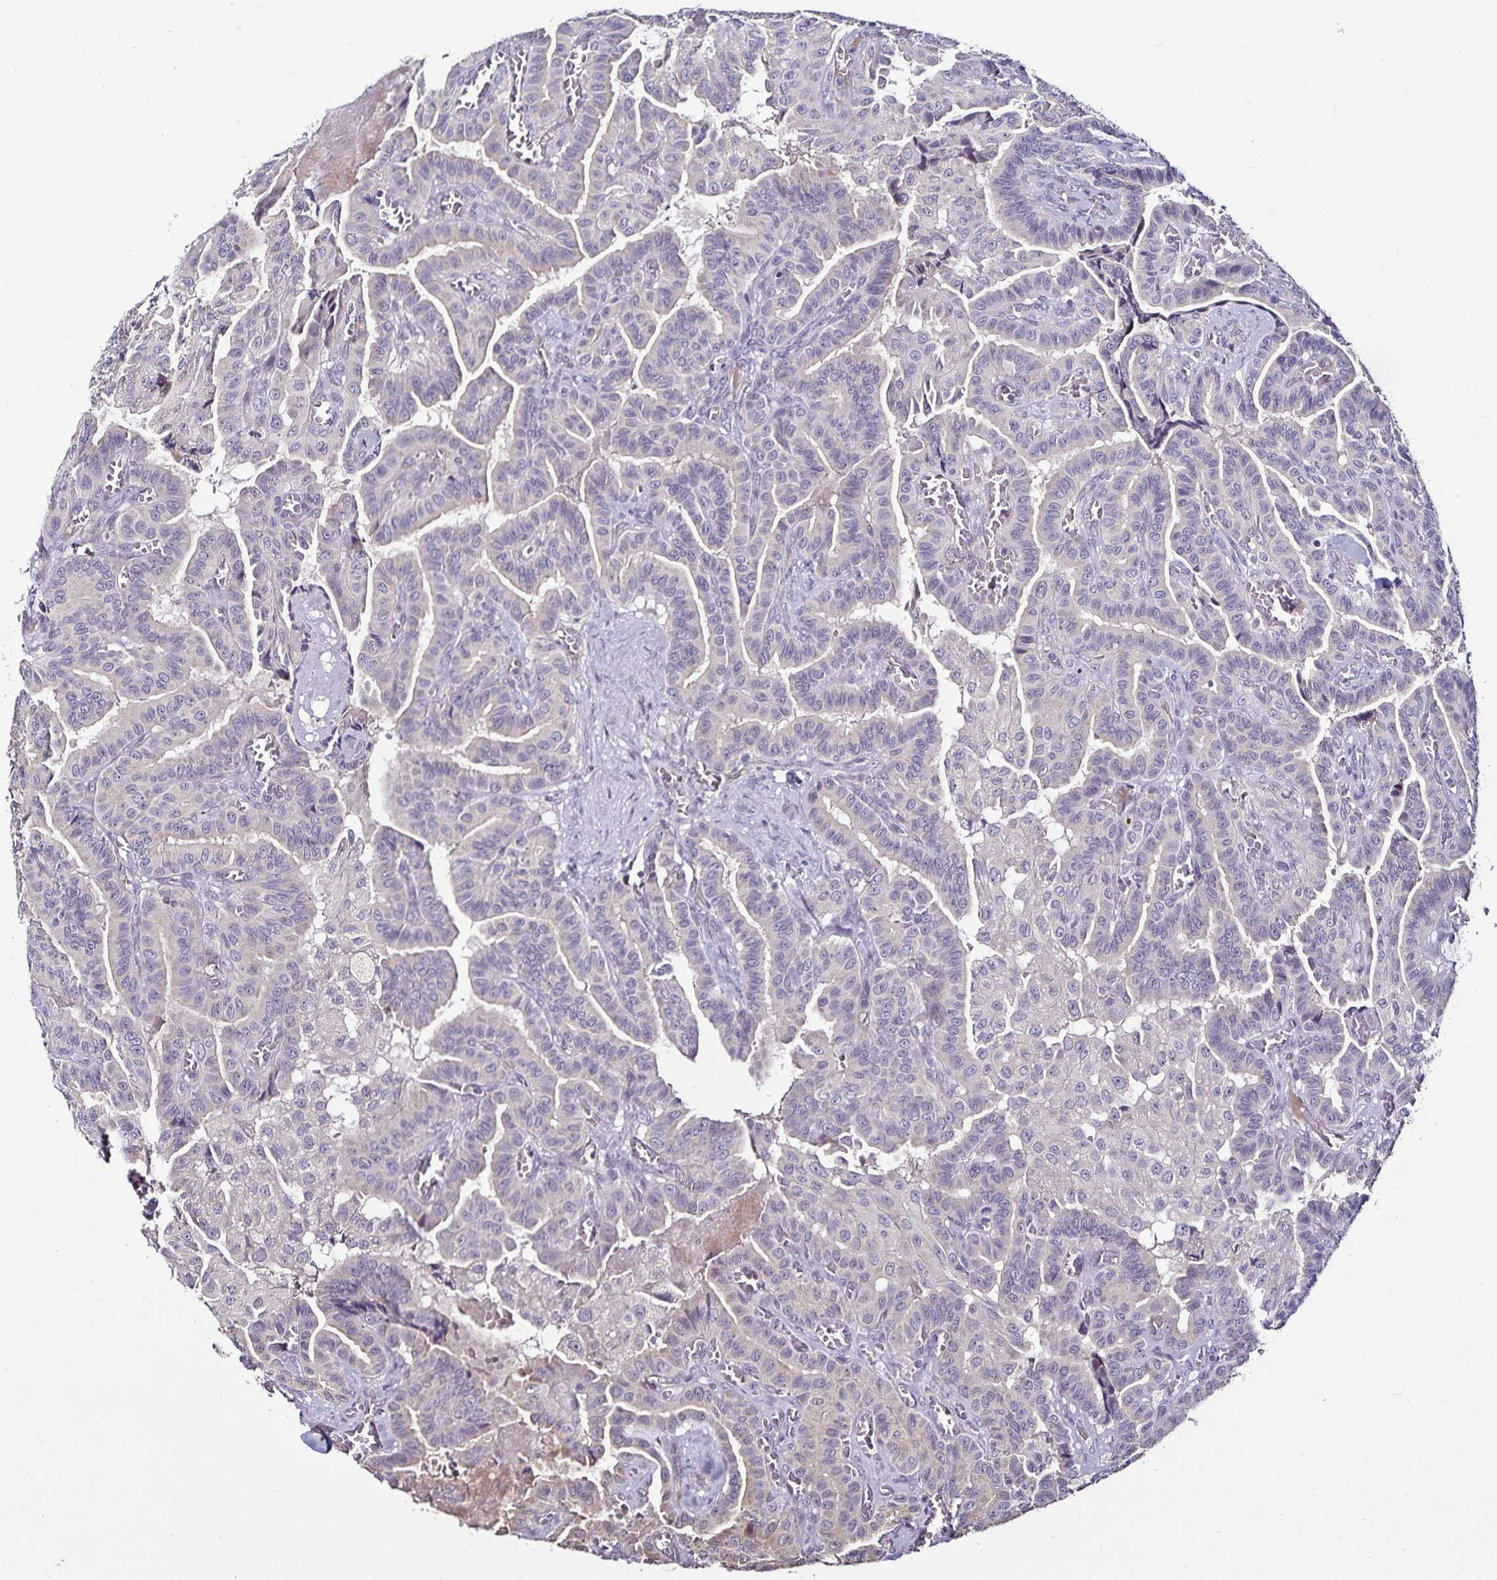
{"staining": {"intensity": "negative", "quantity": "none", "location": "none"}, "tissue": "thyroid cancer", "cell_type": "Tumor cells", "image_type": "cancer", "snomed": [{"axis": "morphology", "description": "Papillary adenocarcinoma, NOS"}, {"axis": "morphology", "description": "Papillary adenoma metastatic"}, {"axis": "topography", "description": "Thyroid gland"}], "caption": "There is no significant positivity in tumor cells of thyroid papillary adenoma metastatic.", "gene": "ACSL5", "patient": {"sex": "male", "age": 87}}